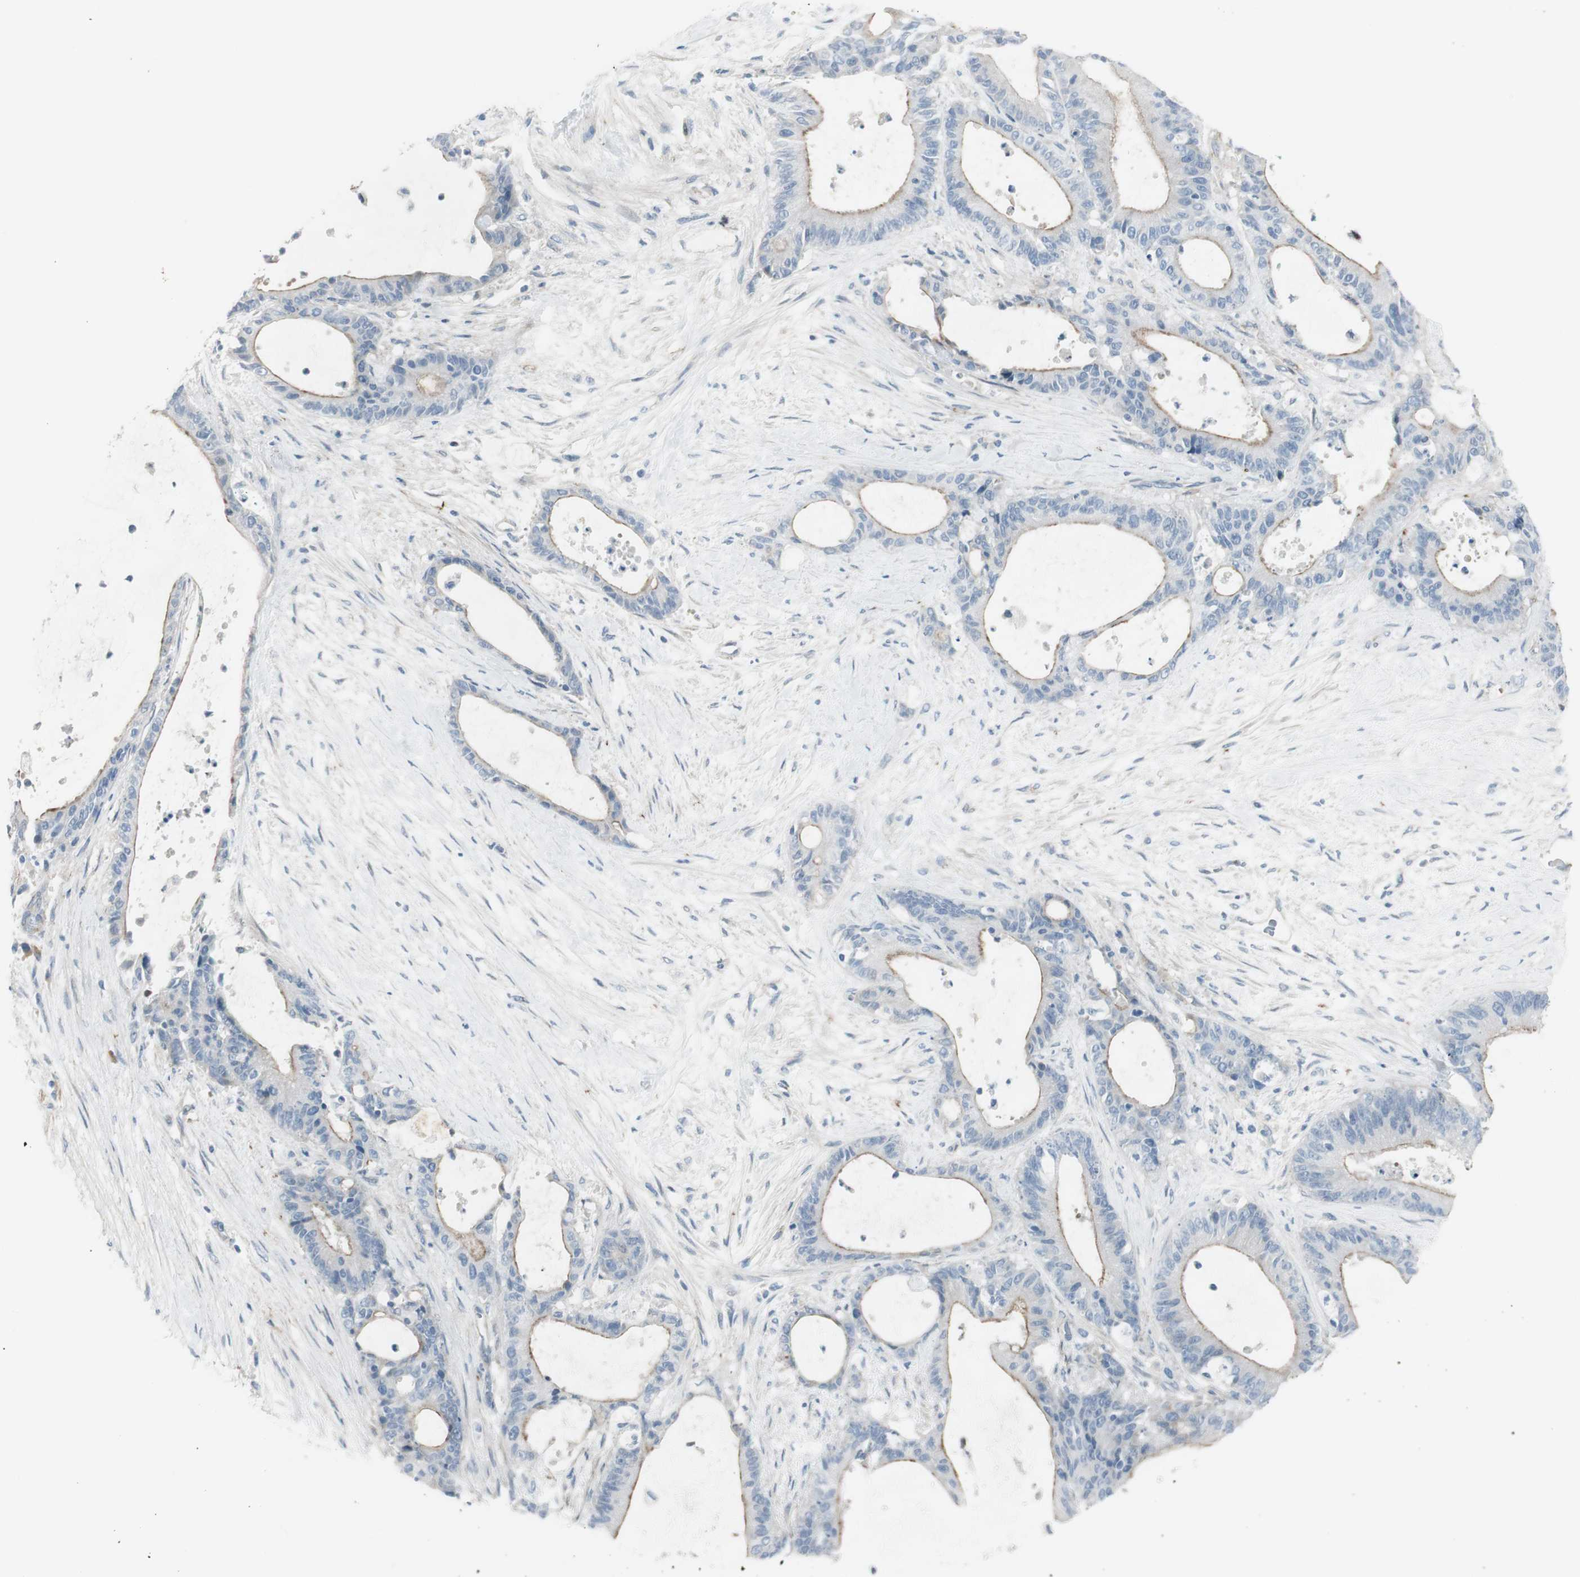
{"staining": {"intensity": "weak", "quantity": ">75%", "location": "cytoplasmic/membranous"}, "tissue": "liver cancer", "cell_type": "Tumor cells", "image_type": "cancer", "snomed": [{"axis": "morphology", "description": "Cholangiocarcinoma"}, {"axis": "topography", "description": "Liver"}], "caption": "Protein positivity by immunohistochemistry displays weak cytoplasmic/membranous staining in about >75% of tumor cells in liver cancer.", "gene": "CACNA2D1", "patient": {"sex": "female", "age": 73}}